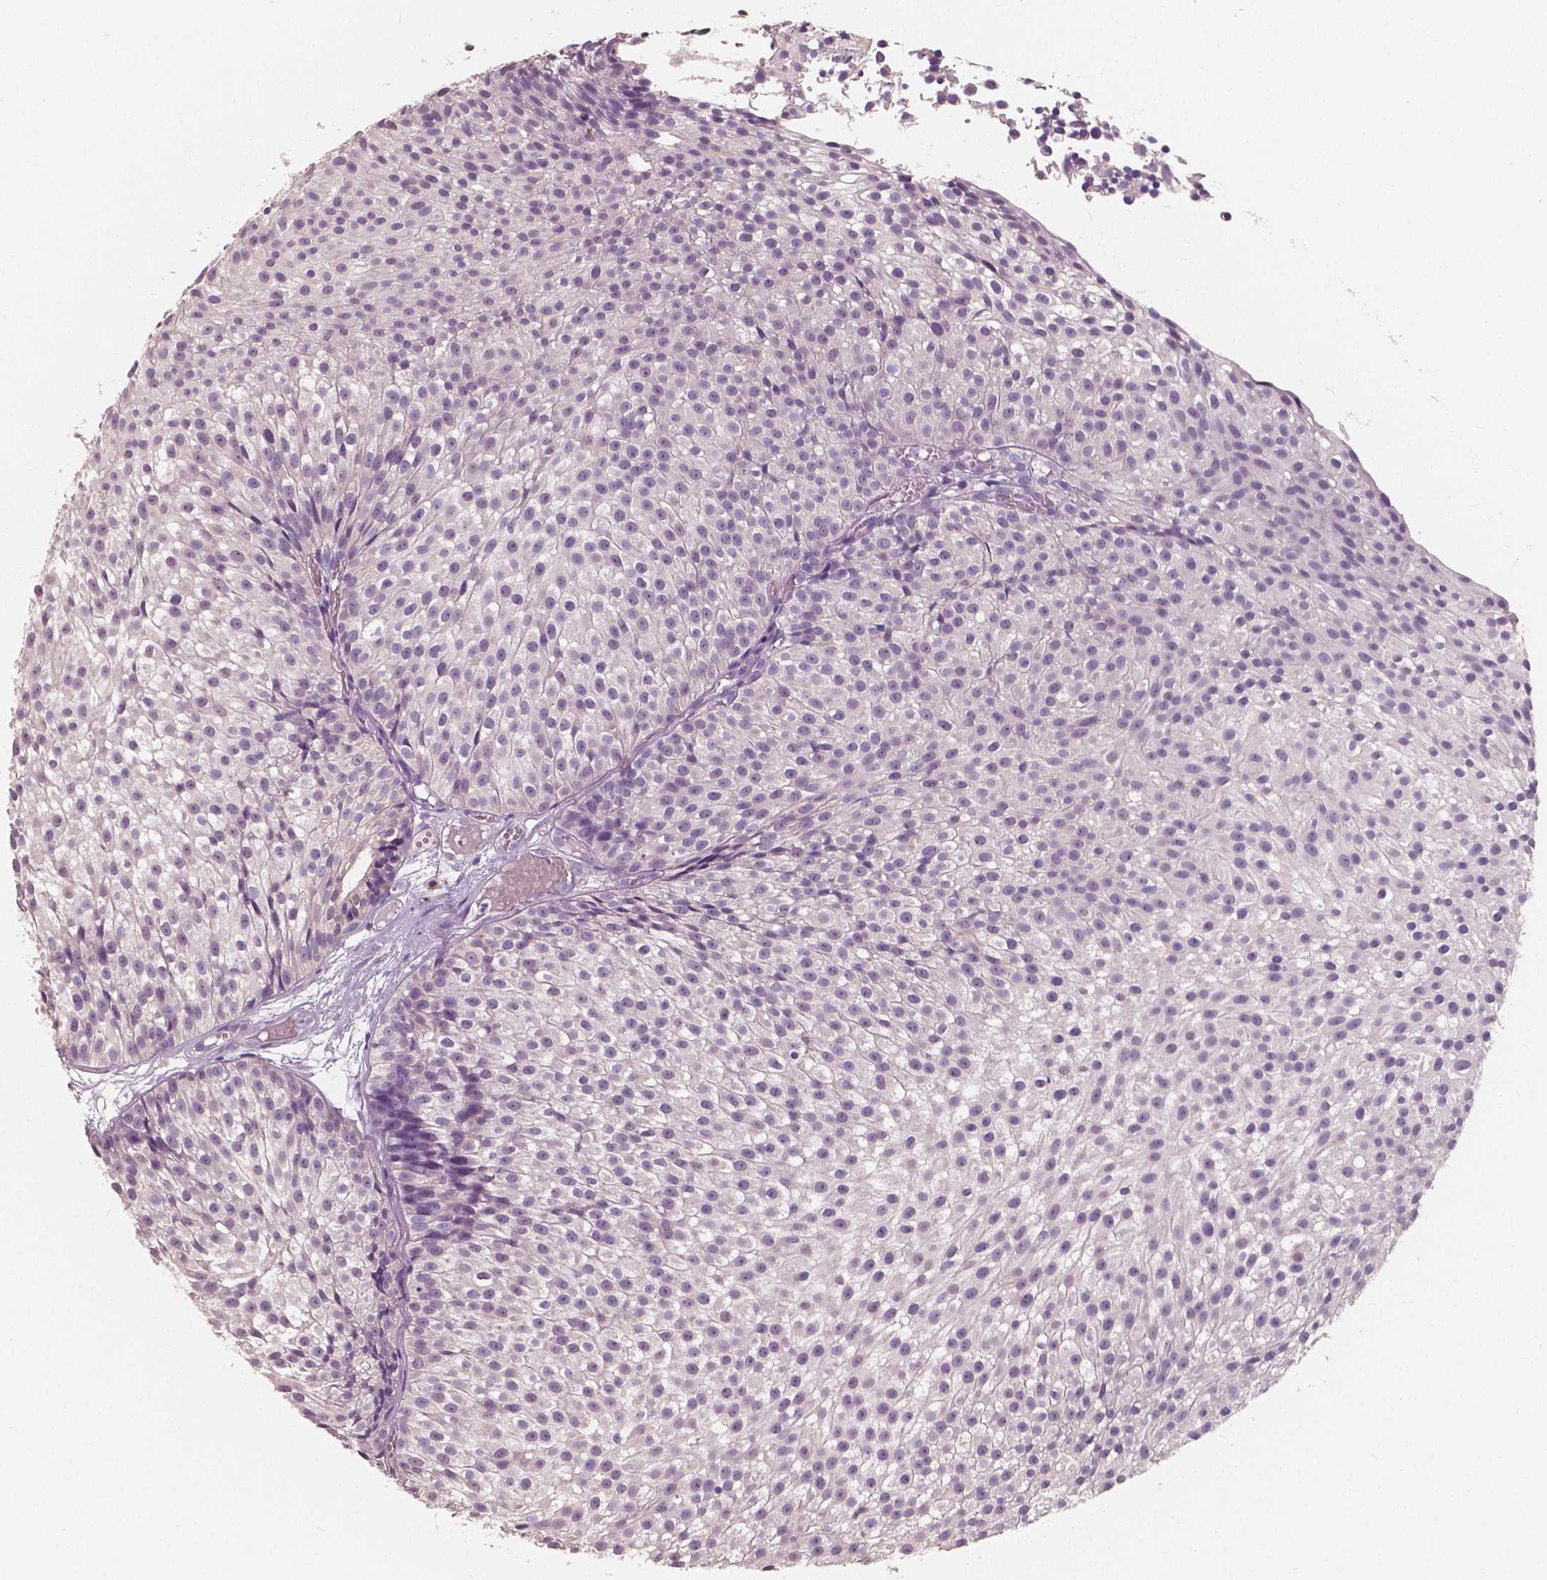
{"staining": {"intensity": "negative", "quantity": "none", "location": "none"}, "tissue": "urothelial cancer", "cell_type": "Tumor cells", "image_type": "cancer", "snomed": [{"axis": "morphology", "description": "Urothelial carcinoma, Low grade"}, {"axis": "topography", "description": "Urinary bladder"}], "caption": "Histopathology image shows no protein staining in tumor cells of urothelial cancer tissue. (DAB immunohistochemistry with hematoxylin counter stain).", "gene": "SAT2", "patient": {"sex": "male", "age": 63}}